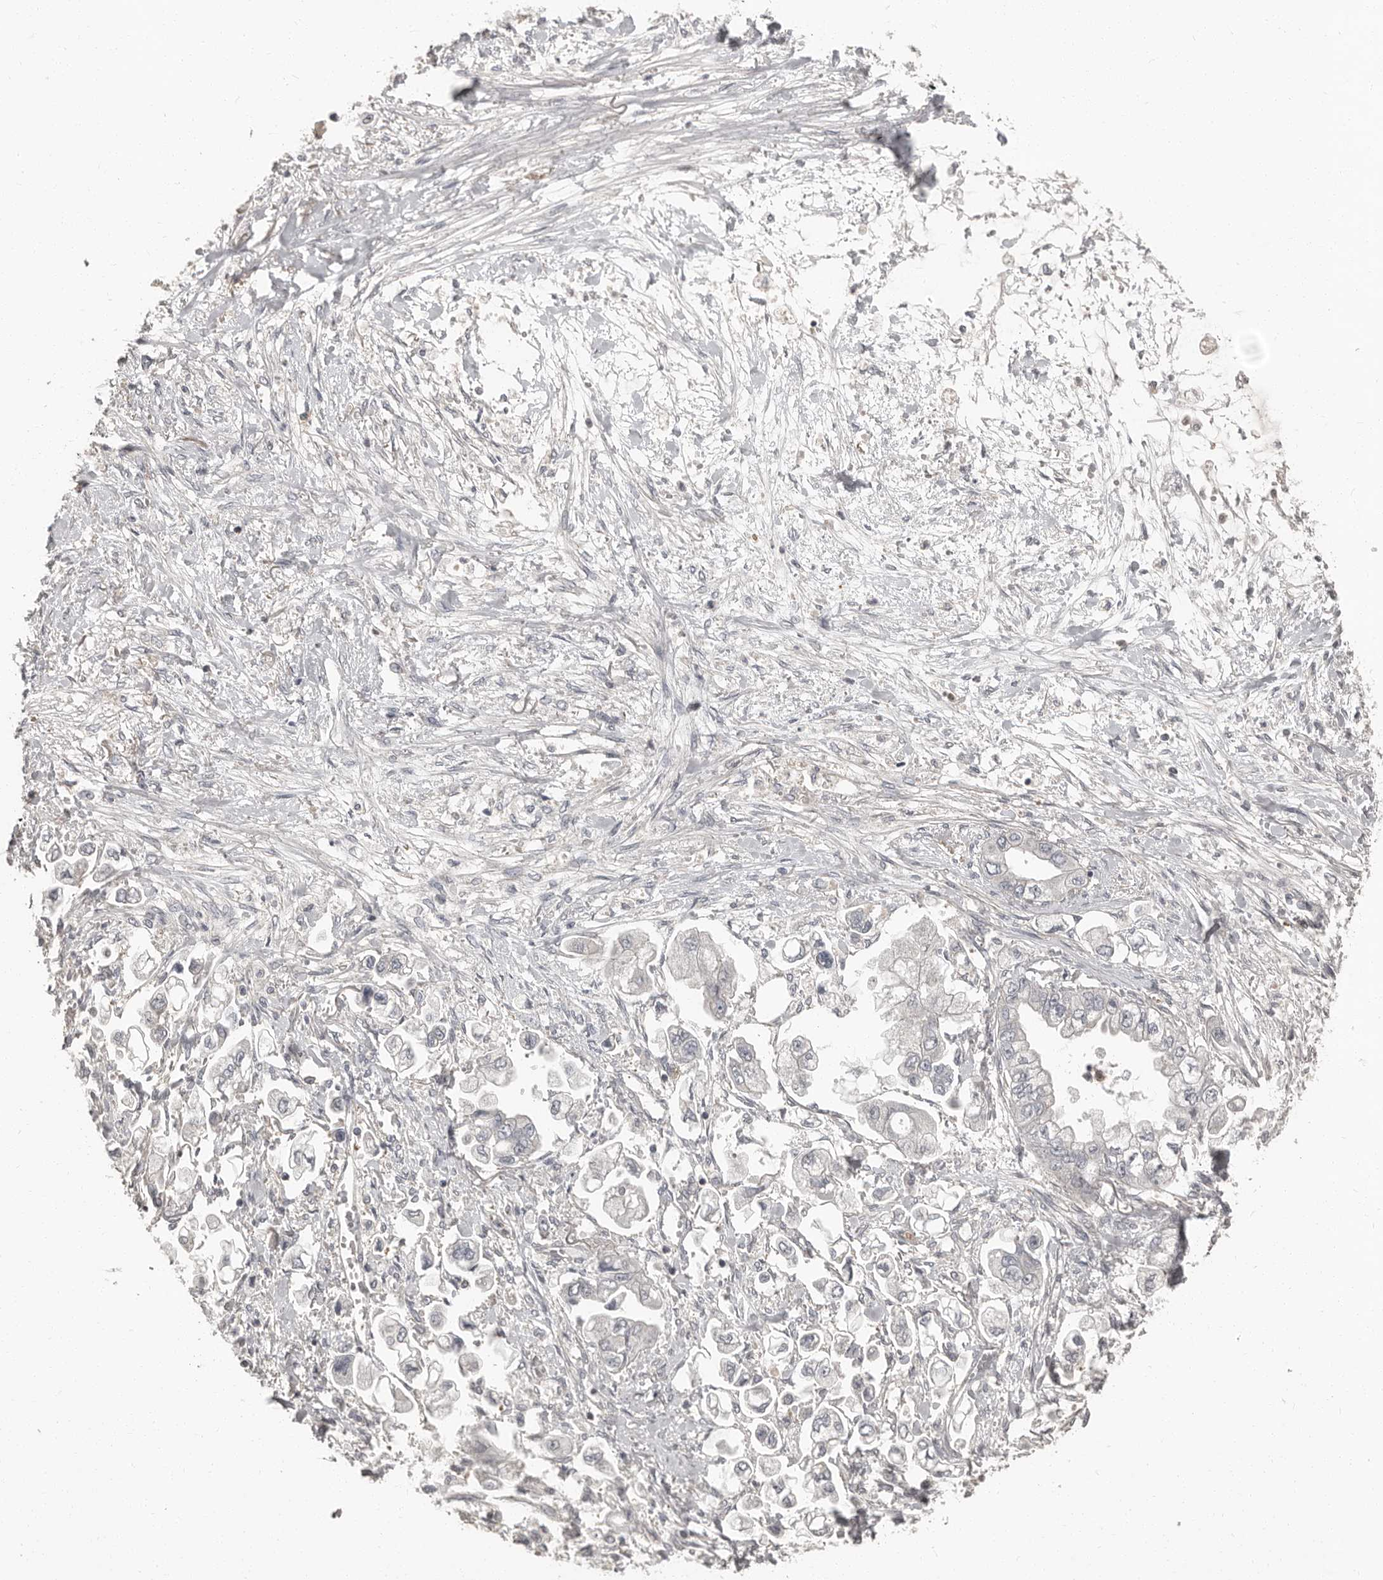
{"staining": {"intensity": "negative", "quantity": "none", "location": "none"}, "tissue": "stomach cancer", "cell_type": "Tumor cells", "image_type": "cancer", "snomed": [{"axis": "morphology", "description": "Adenocarcinoma, NOS"}, {"axis": "topography", "description": "Stomach"}], "caption": "Stomach cancer was stained to show a protein in brown. There is no significant expression in tumor cells.", "gene": "CA6", "patient": {"sex": "male", "age": 62}}